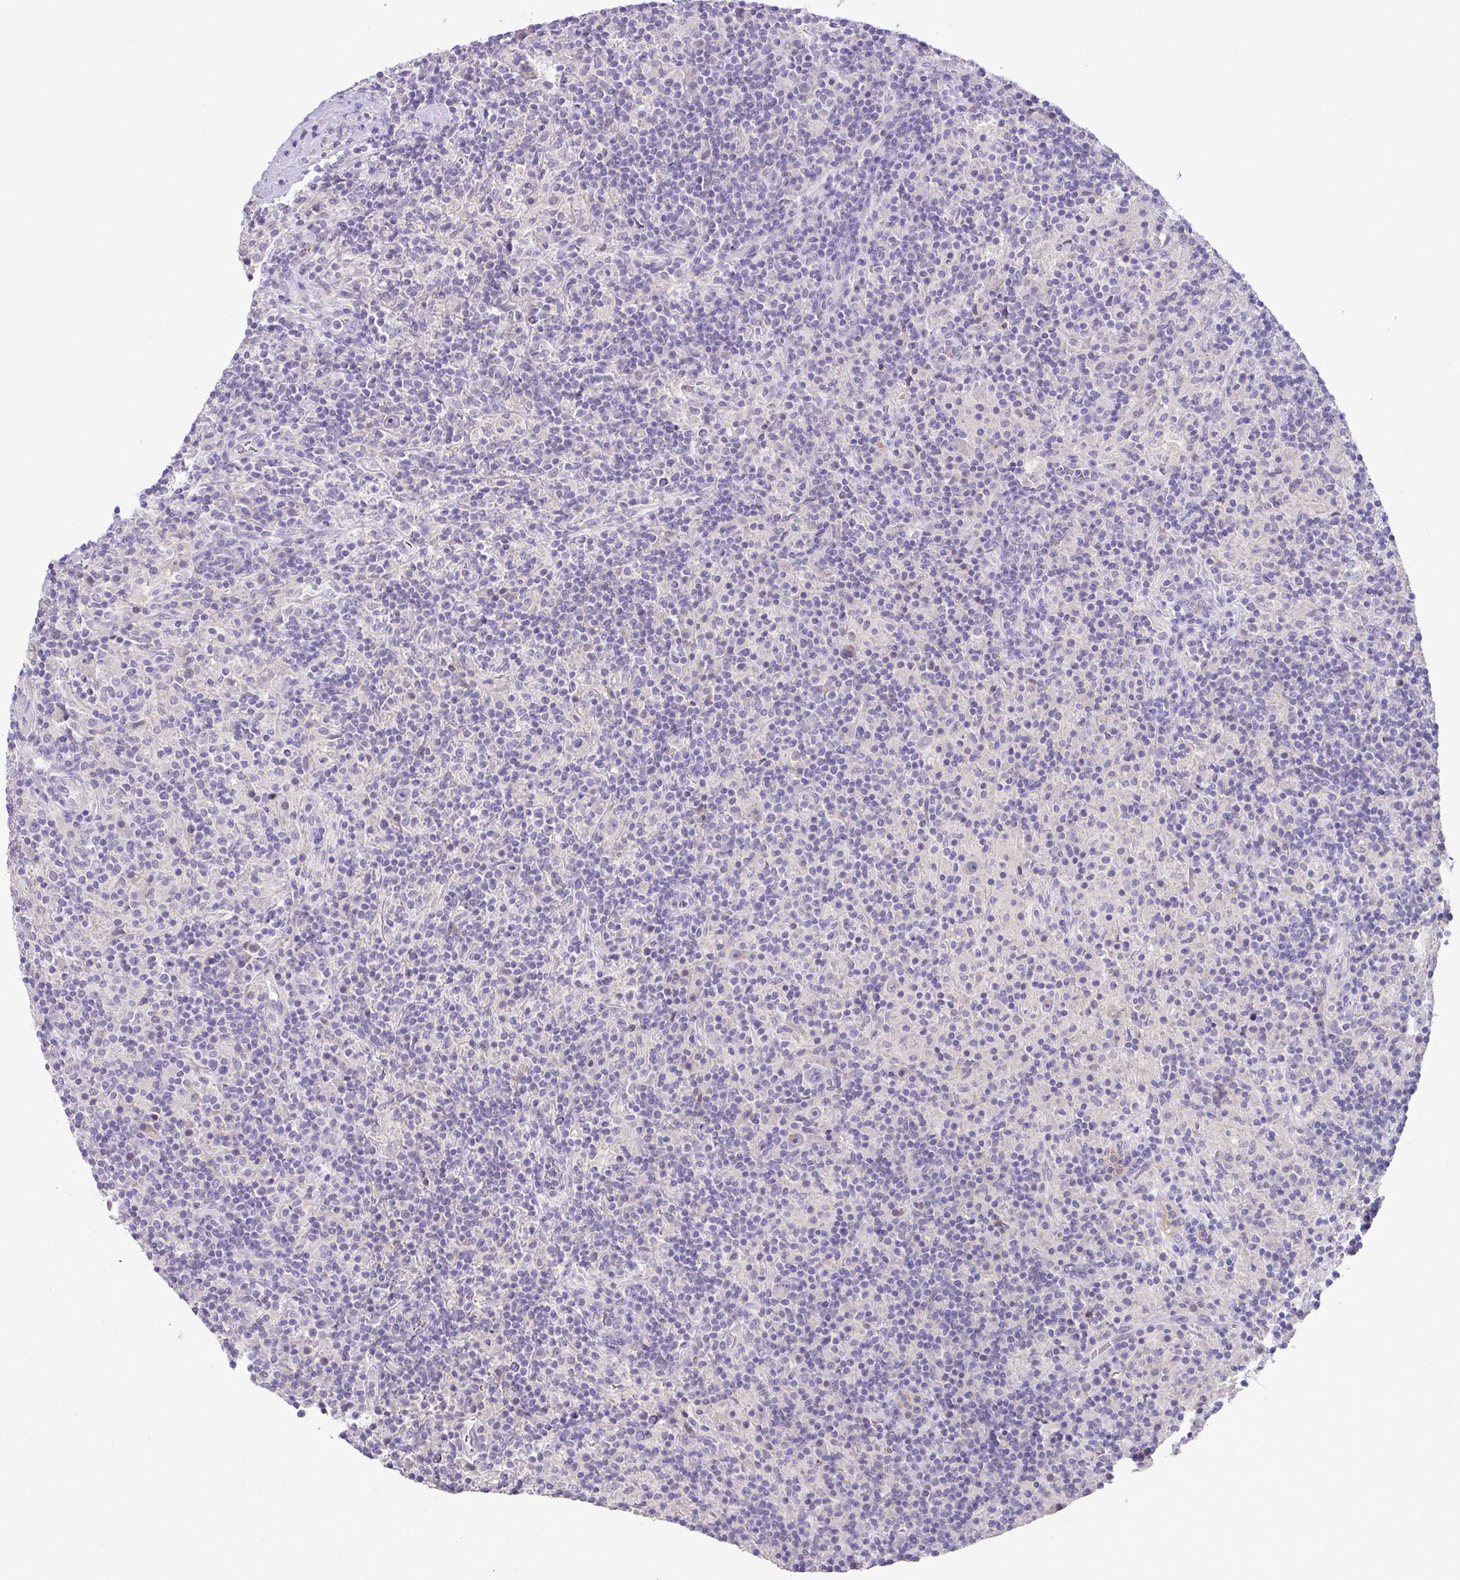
{"staining": {"intensity": "negative", "quantity": "none", "location": "none"}, "tissue": "lymphoma", "cell_type": "Tumor cells", "image_type": "cancer", "snomed": [{"axis": "morphology", "description": "Hodgkin's disease, NOS"}, {"axis": "topography", "description": "Lymph node"}], "caption": "Image shows no protein positivity in tumor cells of lymphoma tissue.", "gene": "PLEKHH3", "patient": {"sex": "male", "age": 70}}